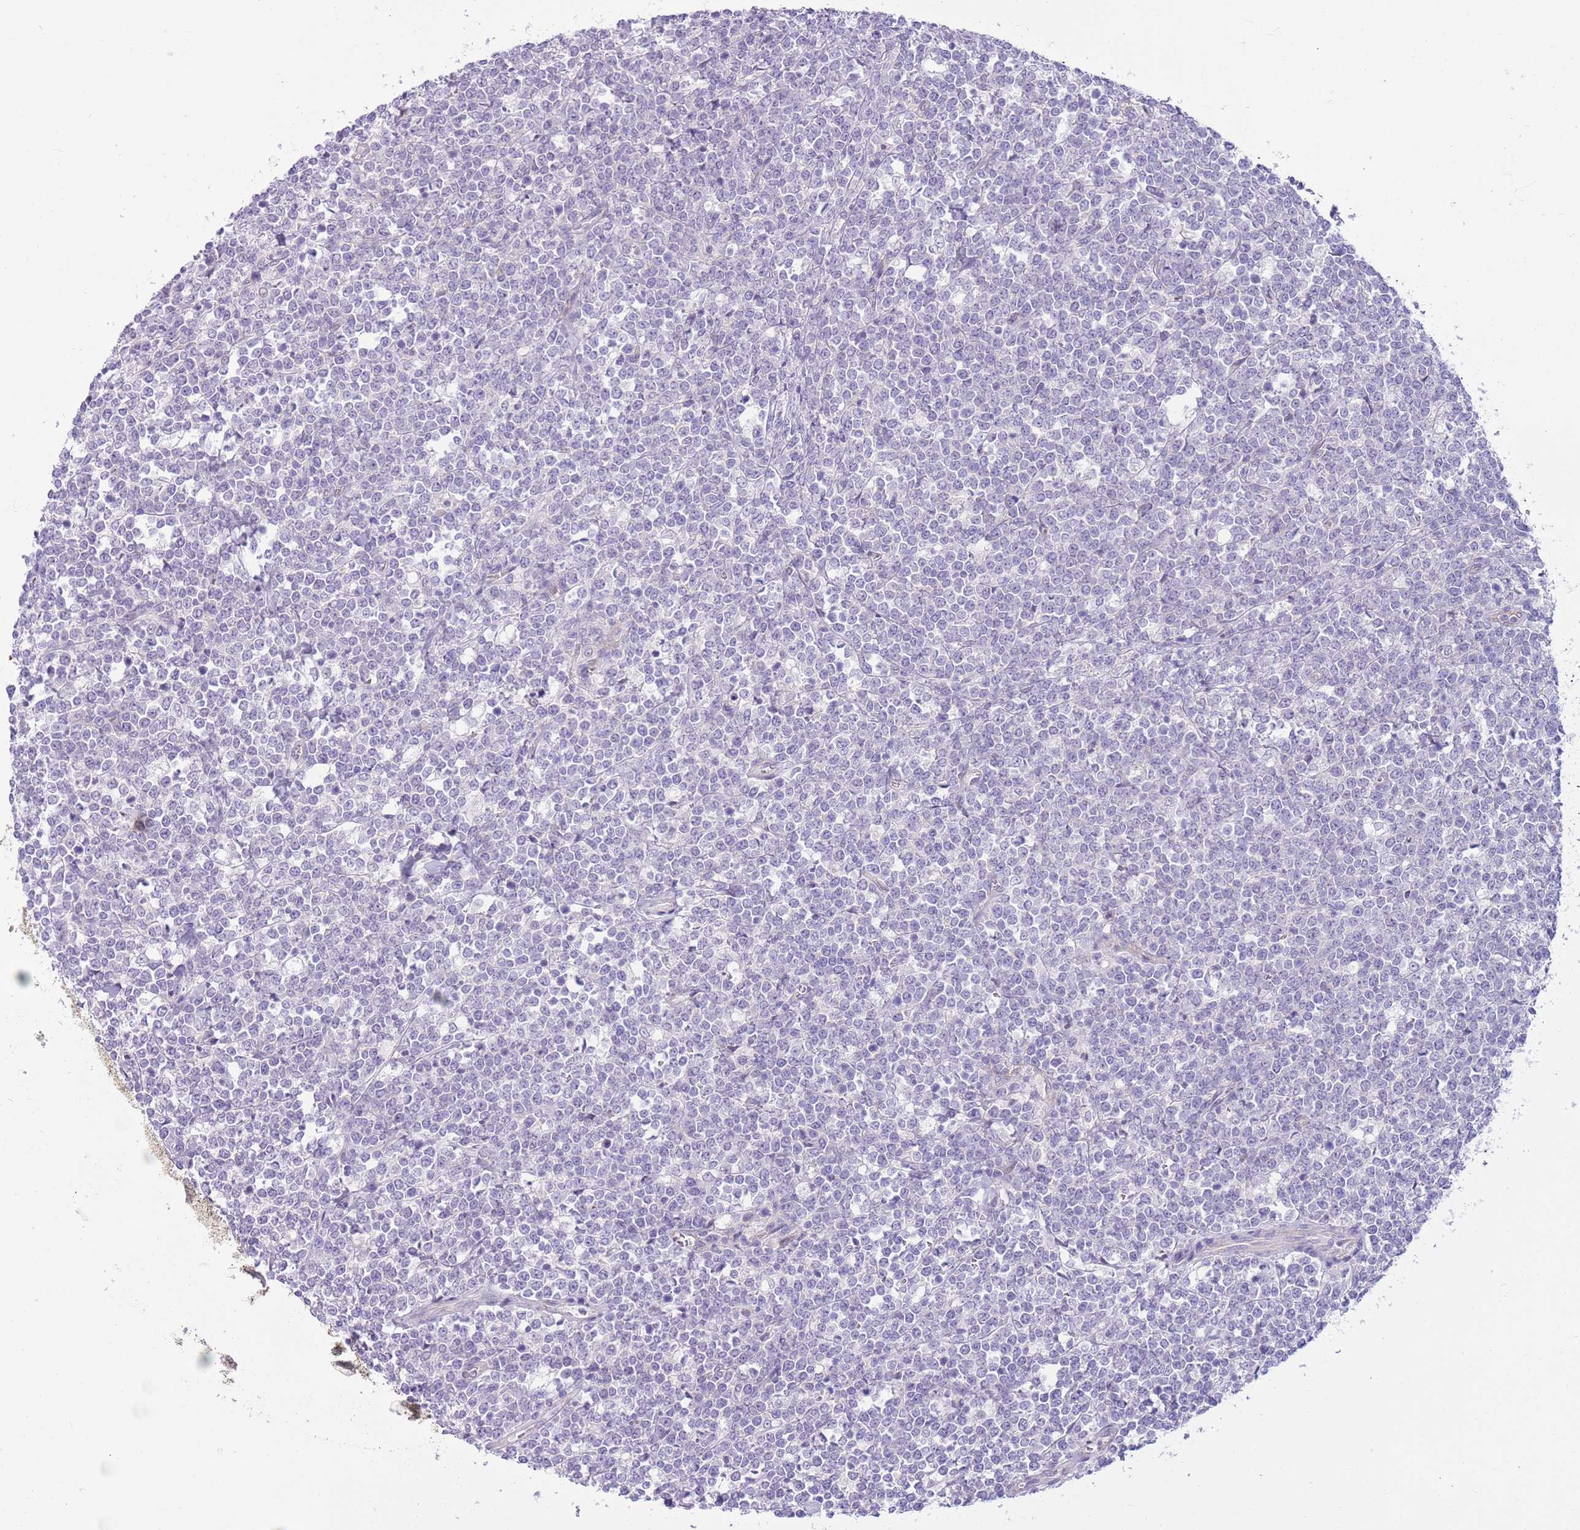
{"staining": {"intensity": "negative", "quantity": "none", "location": "none"}, "tissue": "lymphoma", "cell_type": "Tumor cells", "image_type": "cancer", "snomed": [{"axis": "morphology", "description": "Malignant lymphoma, non-Hodgkin's type, High grade"}, {"axis": "topography", "description": "Small intestine"}], "caption": "Immunohistochemistry (IHC) of lymphoma displays no positivity in tumor cells.", "gene": "PARP8", "patient": {"sex": "male", "age": 8}}